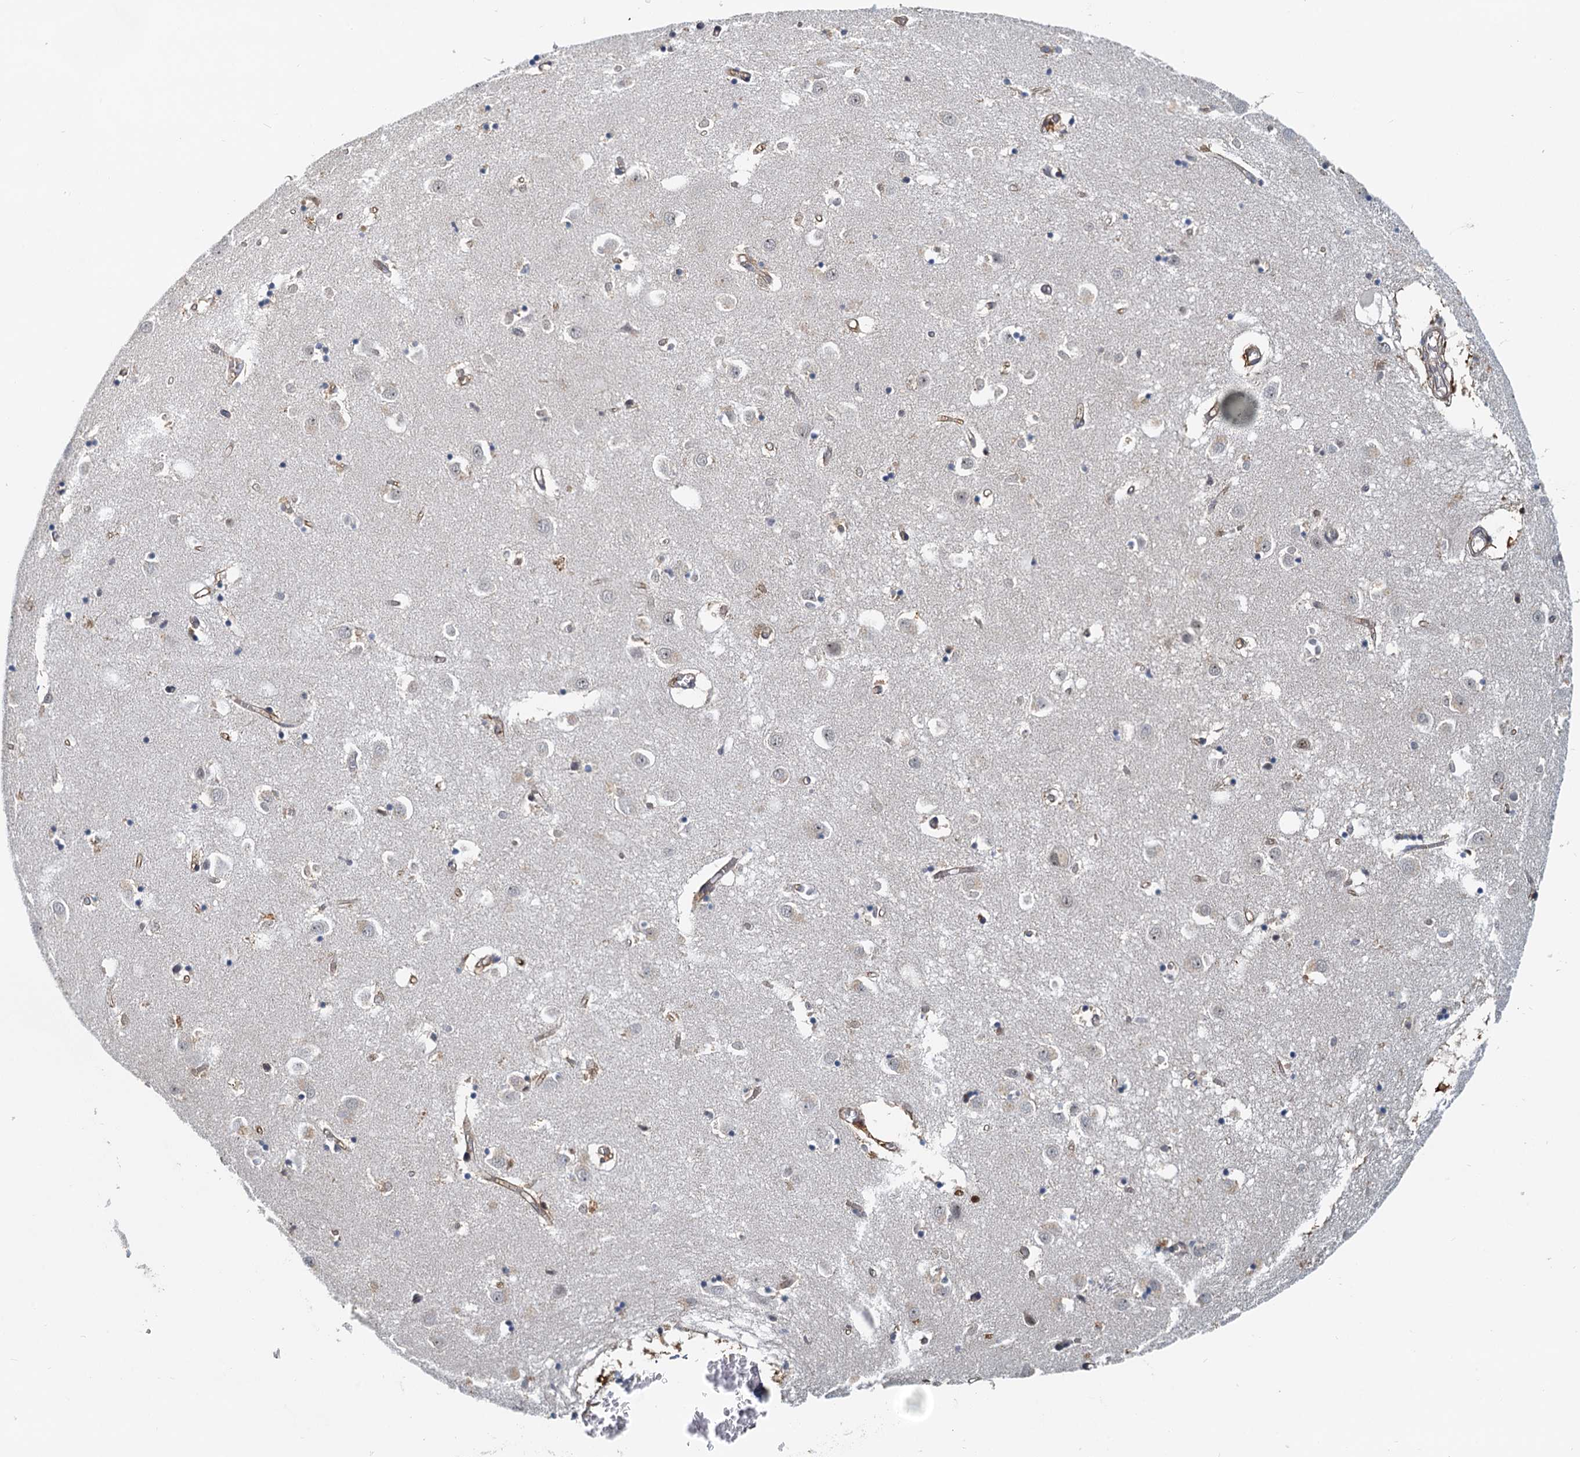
{"staining": {"intensity": "weak", "quantity": "<25%", "location": "nuclear"}, "tissue": "caudate", "cell_type": "Glial cells", "image_type": "normal", "snomed": [{"axis": "morphology", "description": "Normal tissue, NOS"}, {"axis": "topography", "description": "Lateral ventricle wall"}], "caption": "DAB (3,3'-diaminobenzidine) immunohistochemical staining of unremarkable human caudate exhibits no significant positivity in glial cells.", "gene": "SPINDOC", "patient": {"sex": "male", "age": 70}}